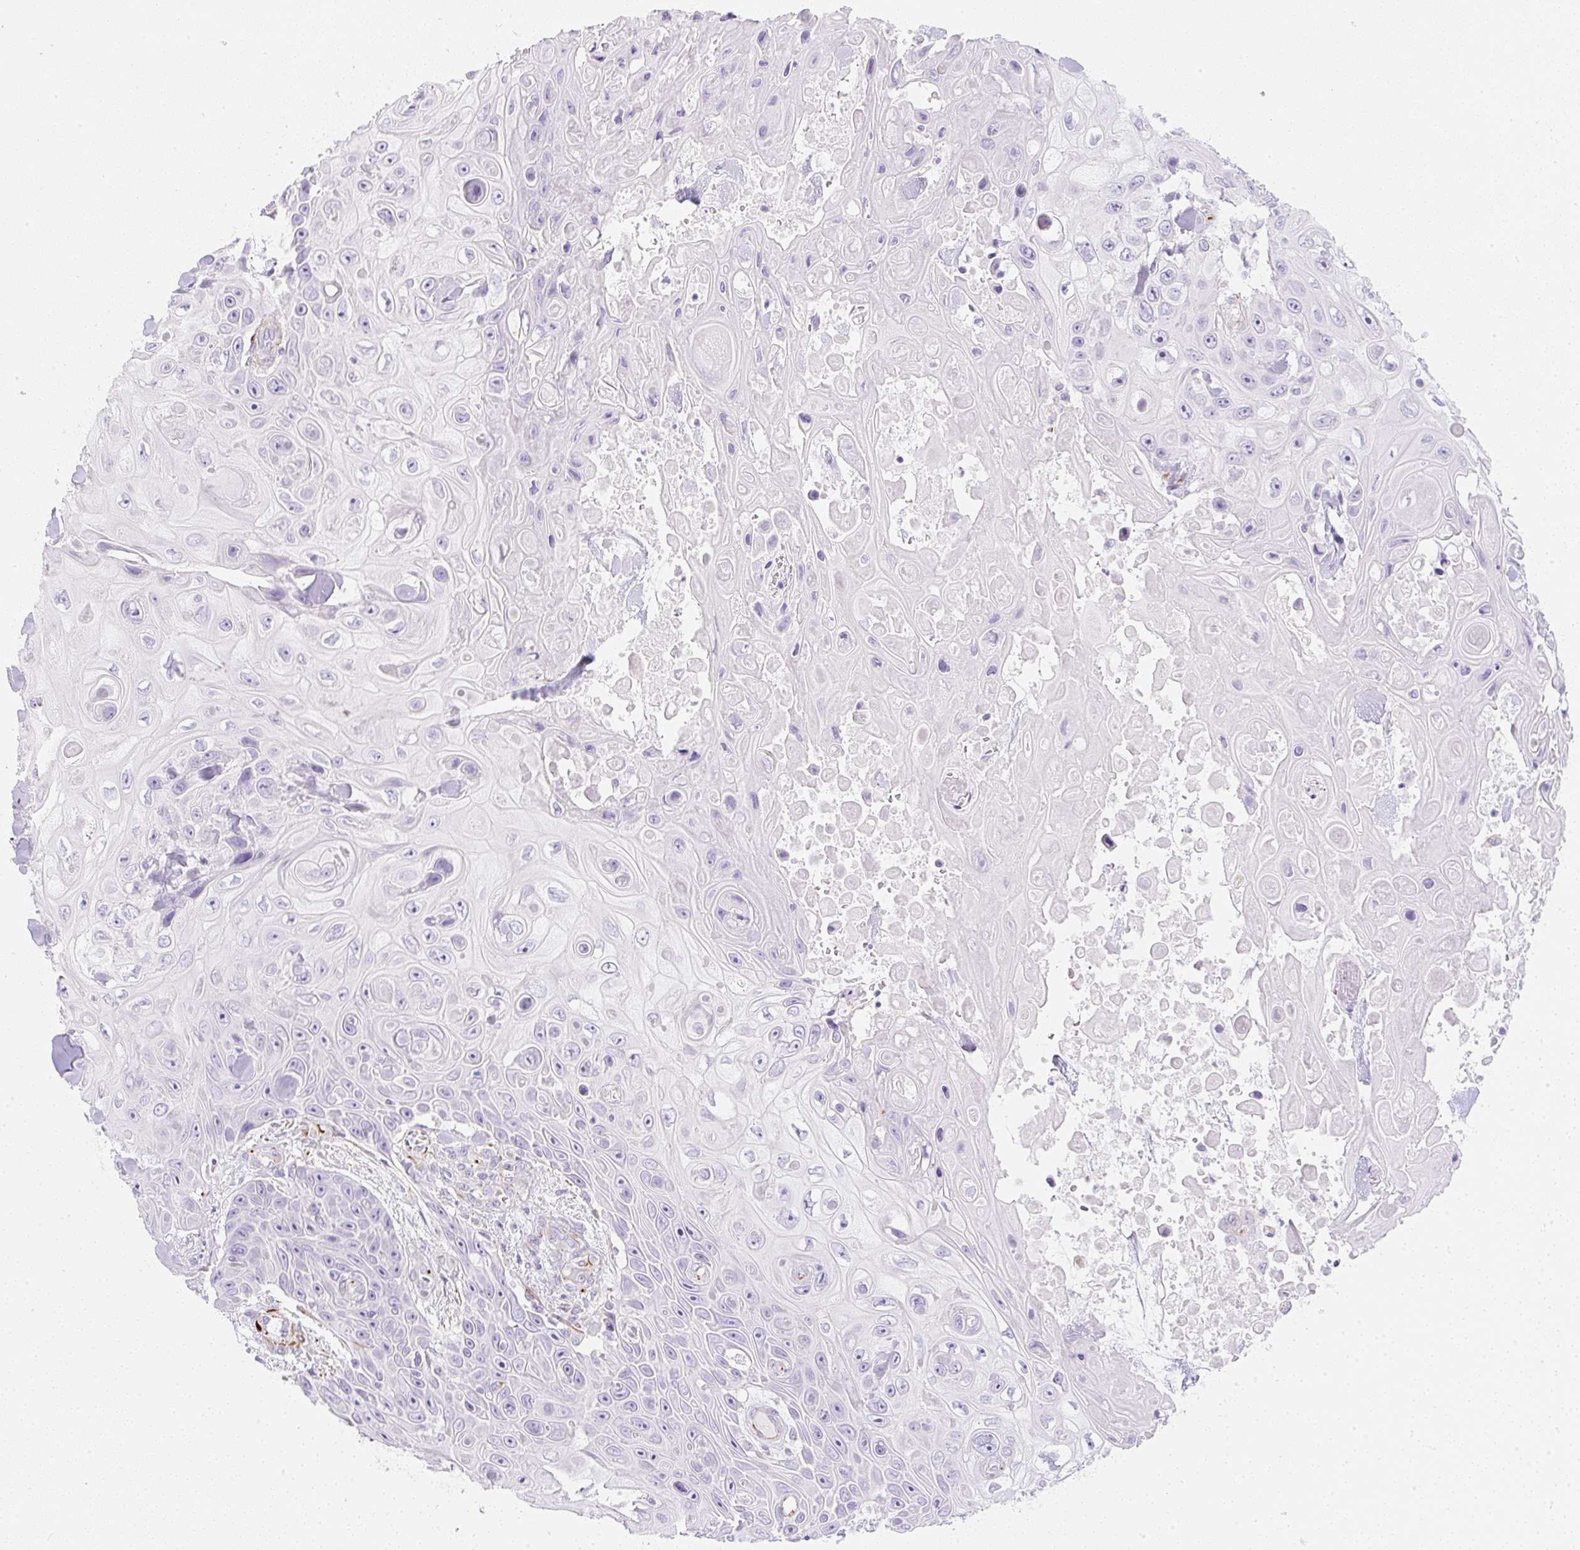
{"staining": {"intensity": "negative", "quantity": "none", "location": "none"}, "tissue": "skin cancer", "cell_type": "Tumor cells", "image_type": "cancer", "snomed": [{"axis": "morphology", "description": "Squamous cell carcinoma, NOS"}, {"axis": "topography", "description": "Skin"}], "caption": "Tumor cells show no significant protein staining in squamous cell carcinoma (skin).", "gene": "ZNF689", "patient": {"sex": "male", "age": 82}}